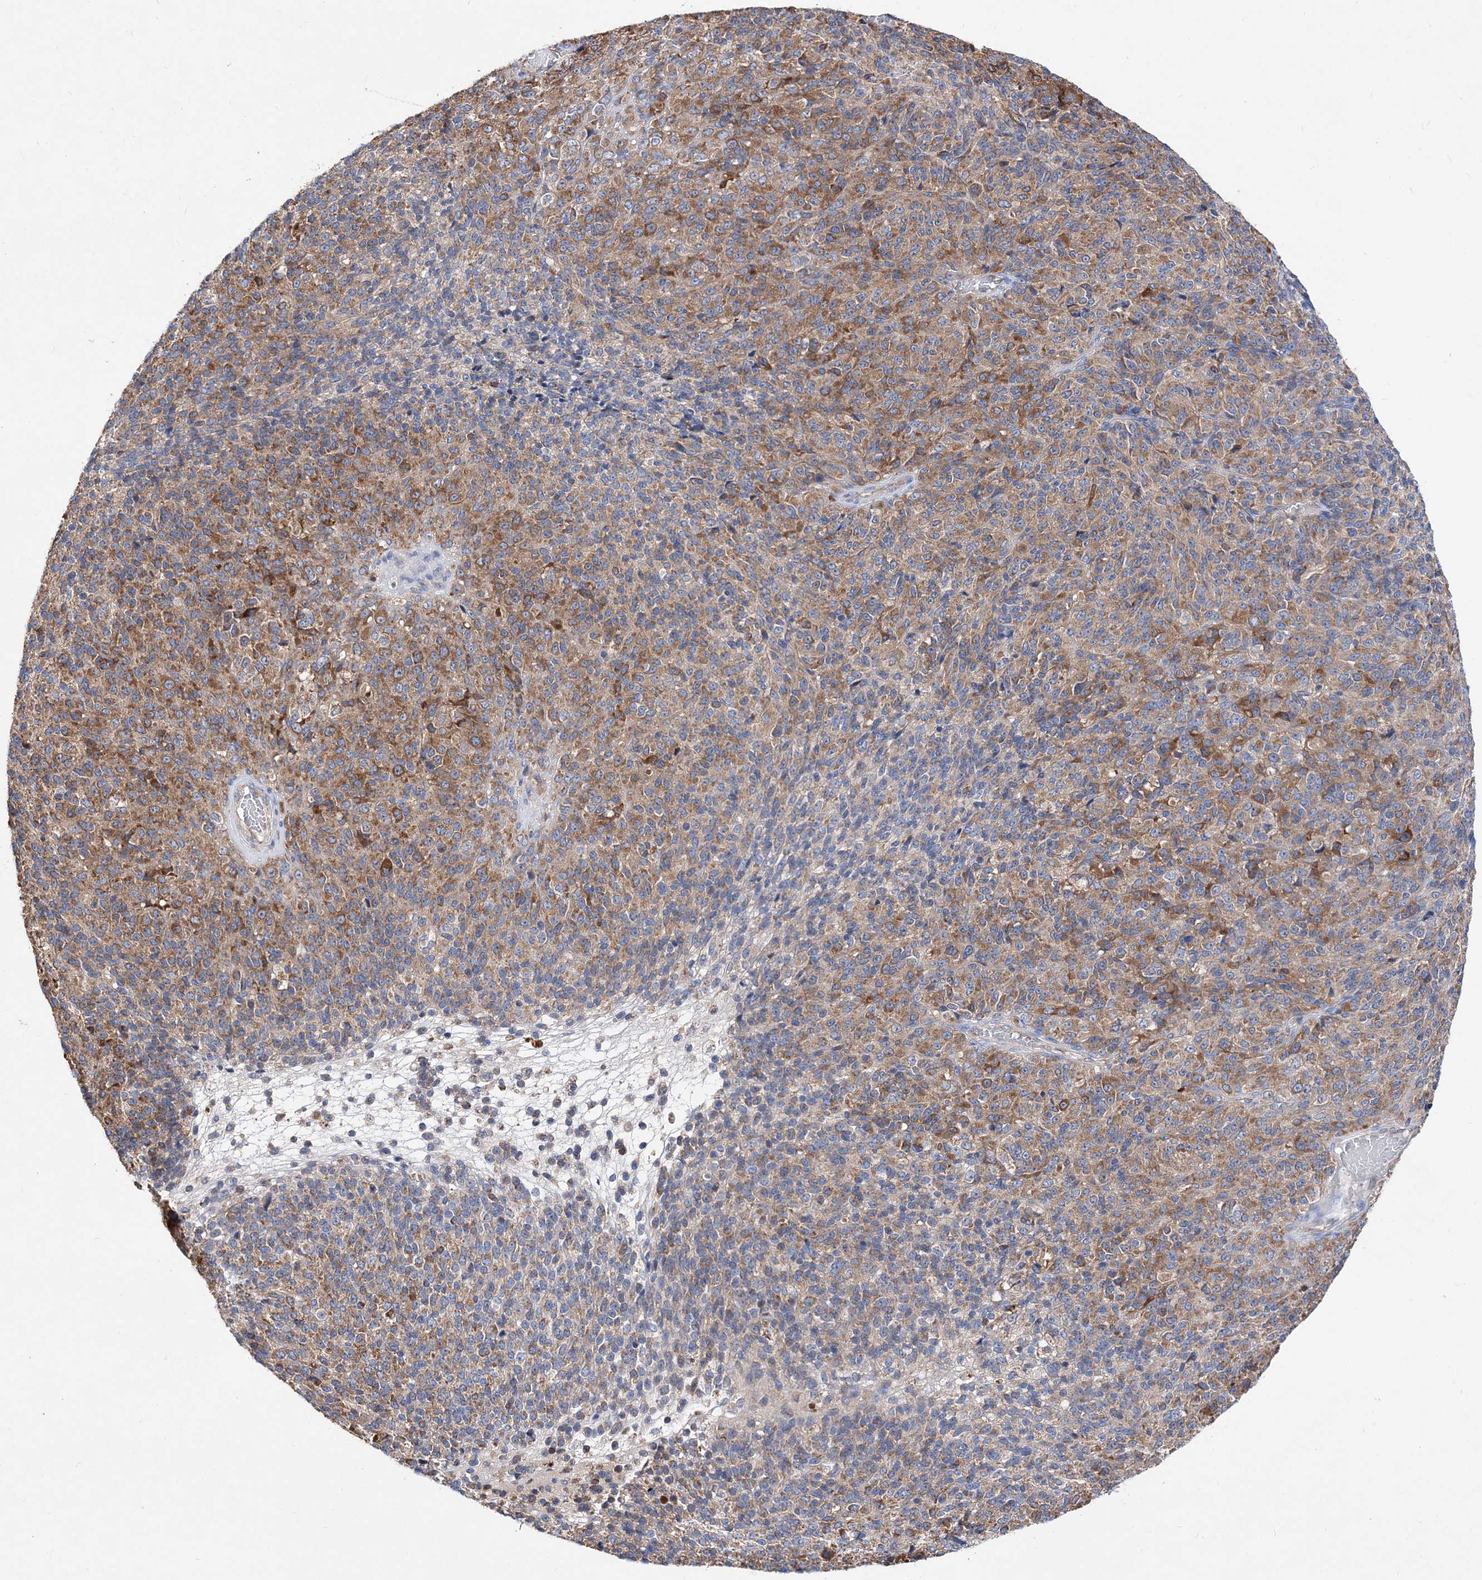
{"staining": {"intensity": "moderate", "quantity": "25%-75%", "location": "cytoplasmic/membranous"}, "tissue": "melanoma", "cell_type": "Tumor cells", "image_type": "cancer", "snomed": [{"axis": "morphology", "description": "Malignant melanoma, Metastatic site"}, {"axis": "topography", "description": "Brain"}], "caption": "Approximately 25%-75% of tumor cells in malignant melanoma (metastatic site) demonstrate moderate cytoplasmic/membranous protein expression as visualized by brown immunohistochemical staining.", "gene": "JKAMP", "patient": {"sex": "female", "age": 56}}